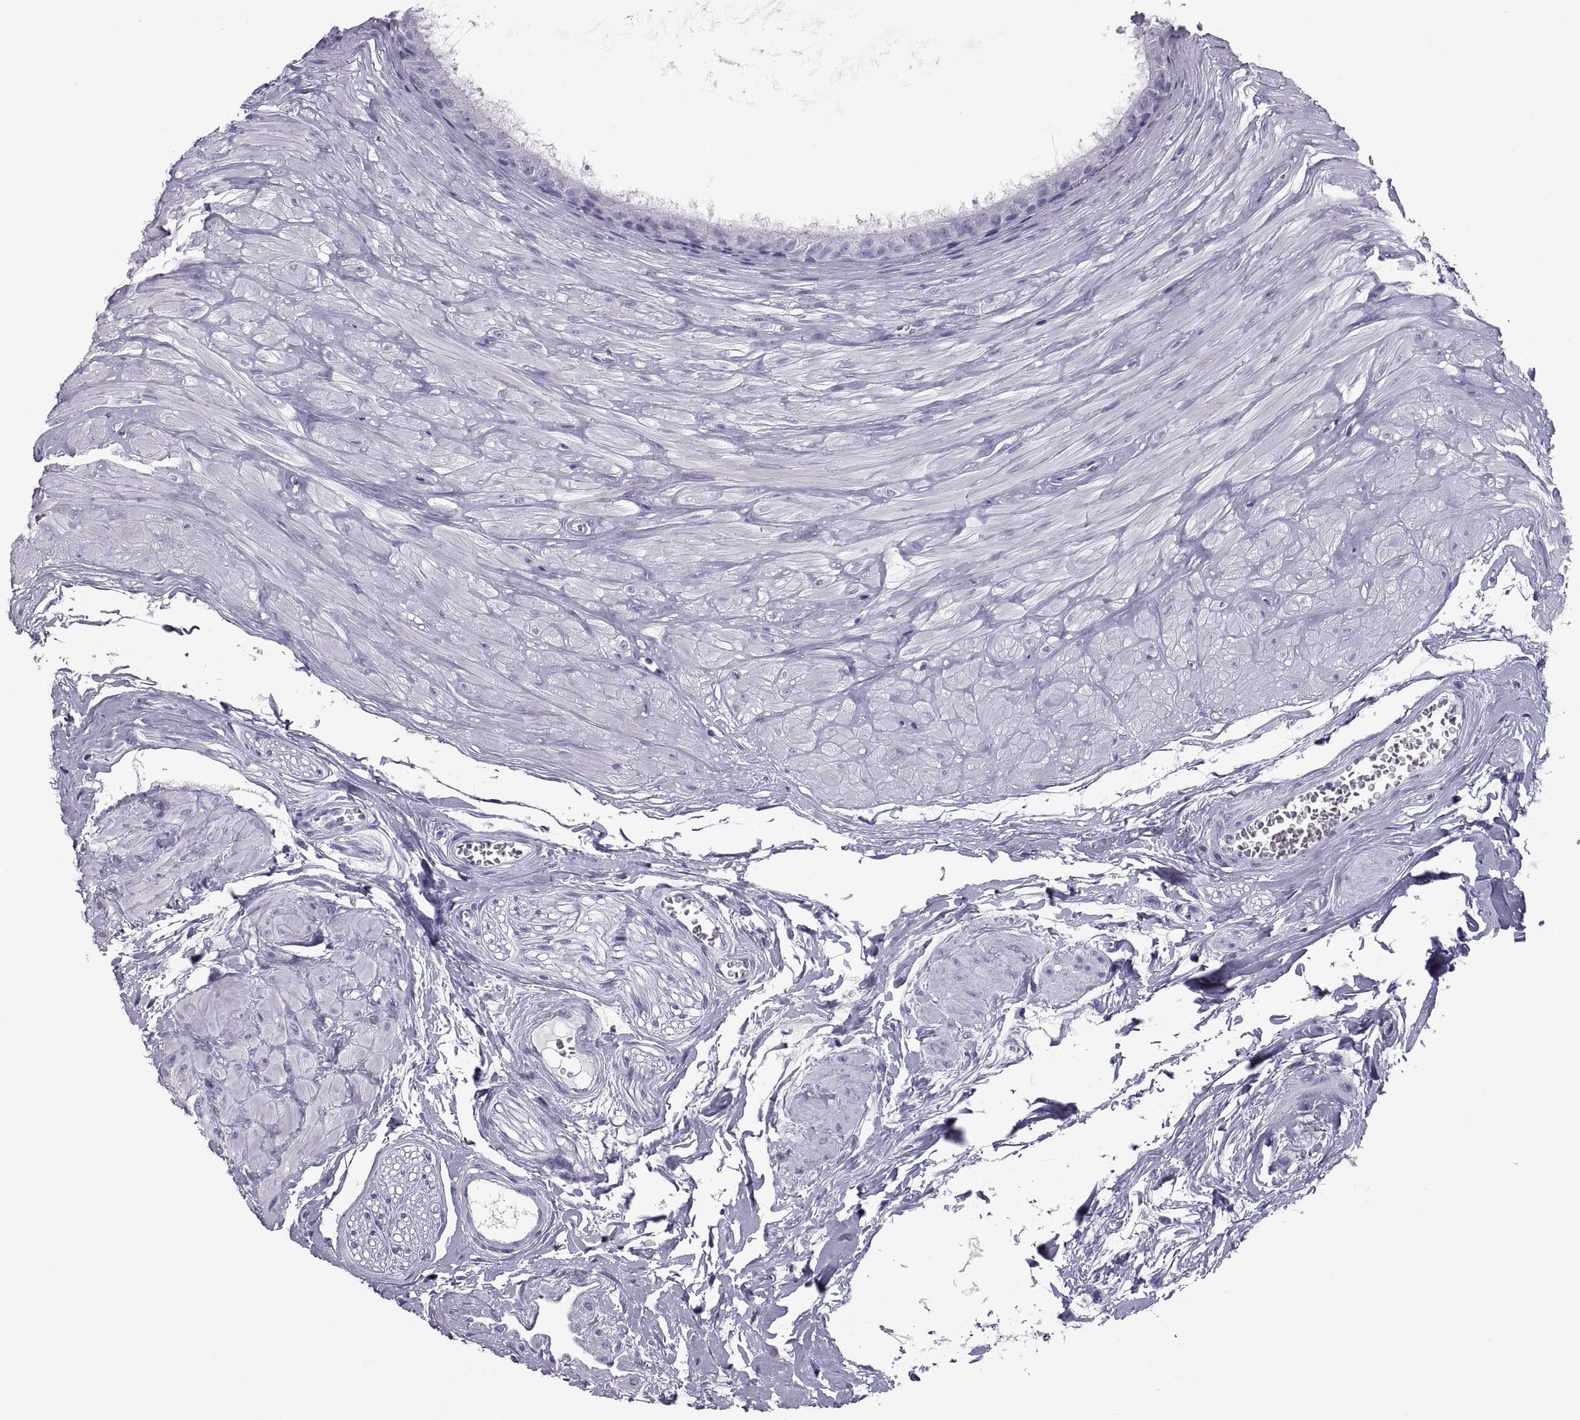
{"staining": {"intensity": "negative", "quantity": "none", "location": "none"}, "tissue": "epididymis", "cell_type": "Glandular cells", "image_type": "normal", "snomed": [{"axis": "morphology", "description": "Normal tissue, NOS"}, {"axis": "topography", "description": "Epididymis"}], "caption": "Immunohistochemistry of unremarkable epididymis displays no positivity in glandular cells. (Stains: DAB immunohistochemistry (IHC) with hematoxylin counter stain, Microscopy: brightfield microscopy at high magnification).", "gene": "PCSK1N", "patient": {"sex": "male", "age": 37}}